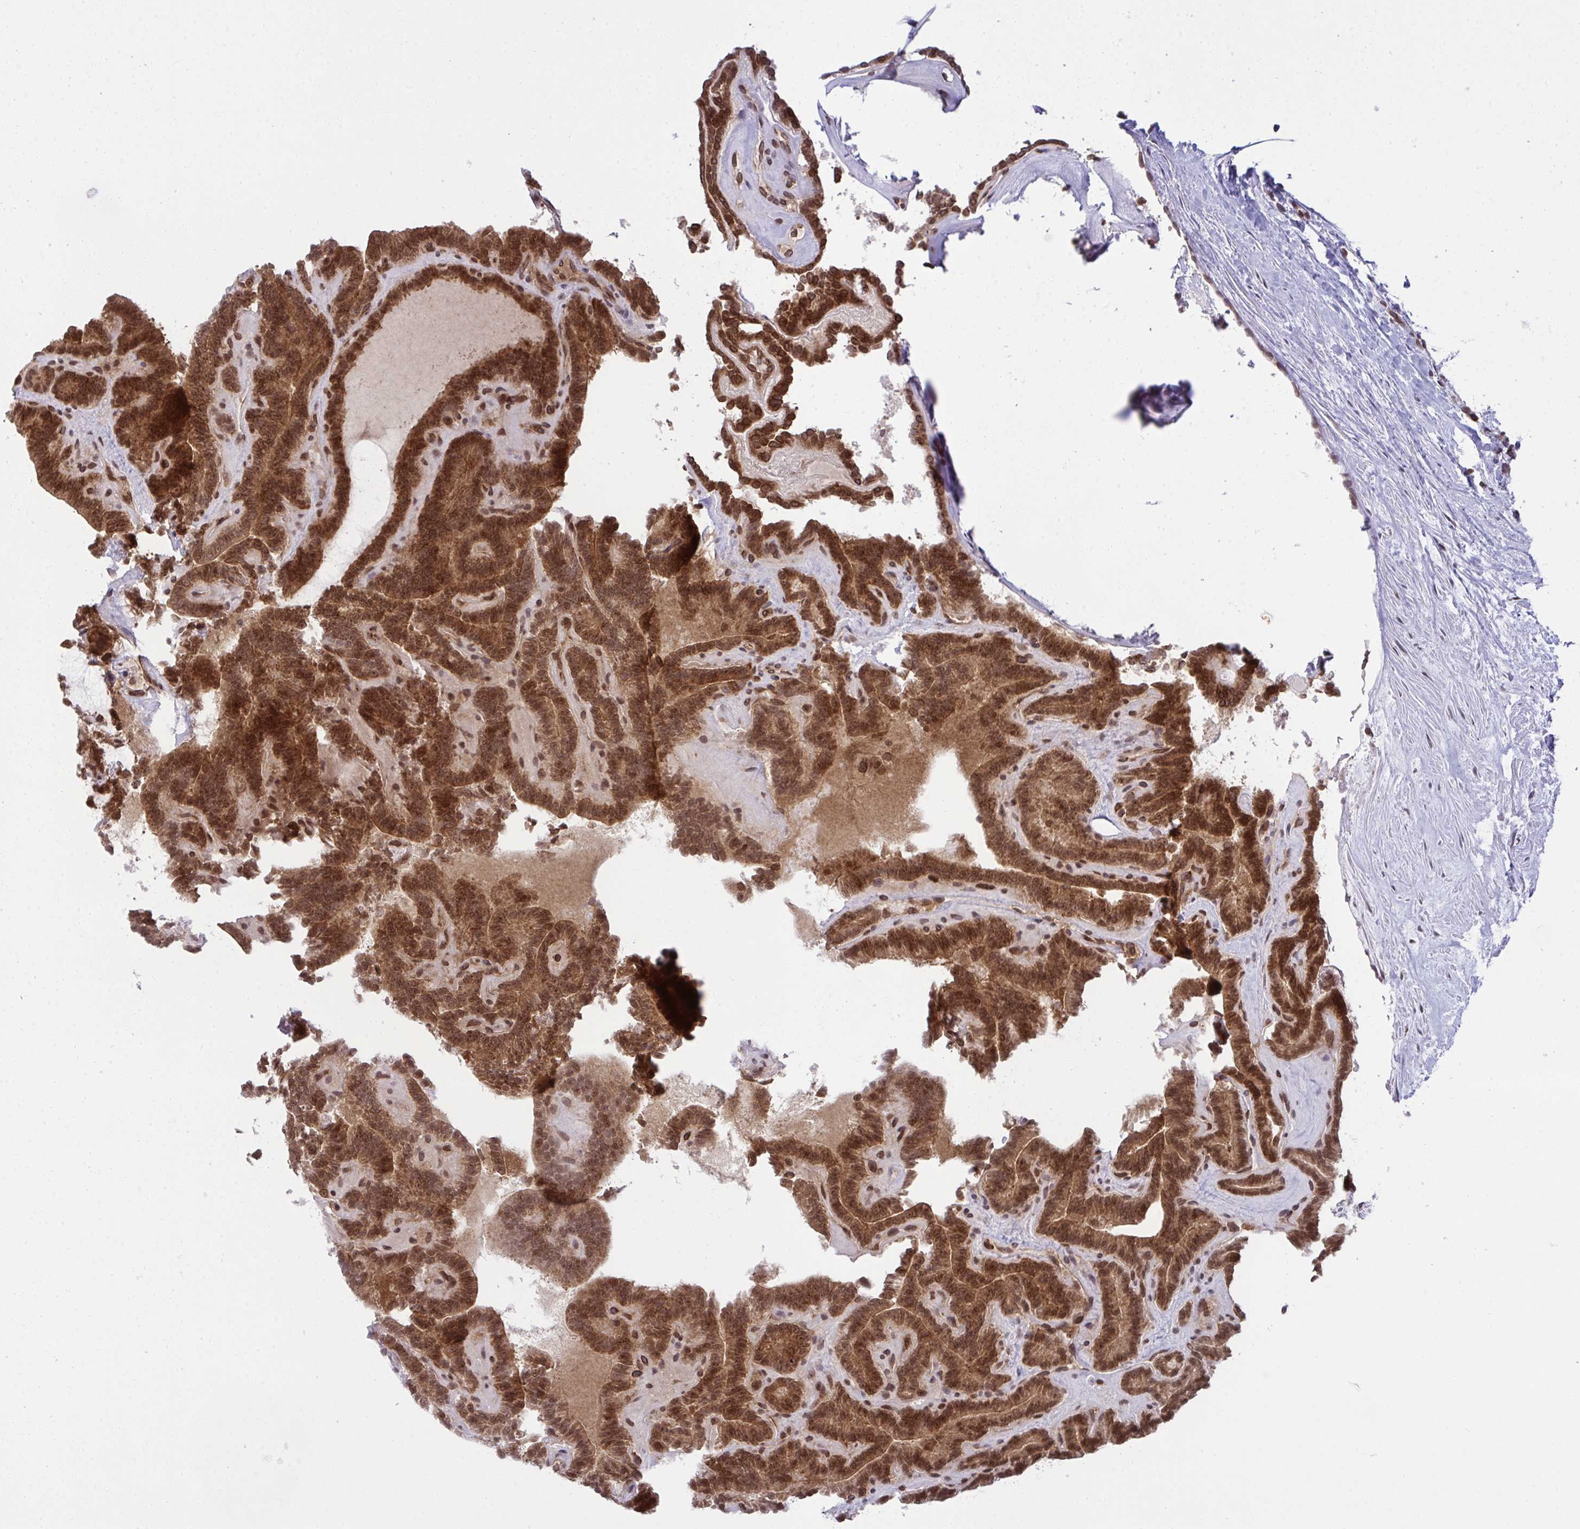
{"staining": {"intensity": "strong", "quantity": ">75%", "location": "cytoplasmic/membranous,nuclear"}, "tissue": "thyroid cancer", "cell_type": "Tumor cells", "image_type": "cancer", "snomed": [{"axis": "morphology", "description": "Papillary adenocarcinoma, NOS"}, {"axis": "topography", "description": "Thyroid gland"}], "caption": "This is a micrograph of immunohistochemistry staining of thyroid cancer, which shows strong staining in the cytoplasmic/membranous and nuclear of tumor cells.", "gene": "RANBP2", "patient": {"sex": "female", "age": 21}}